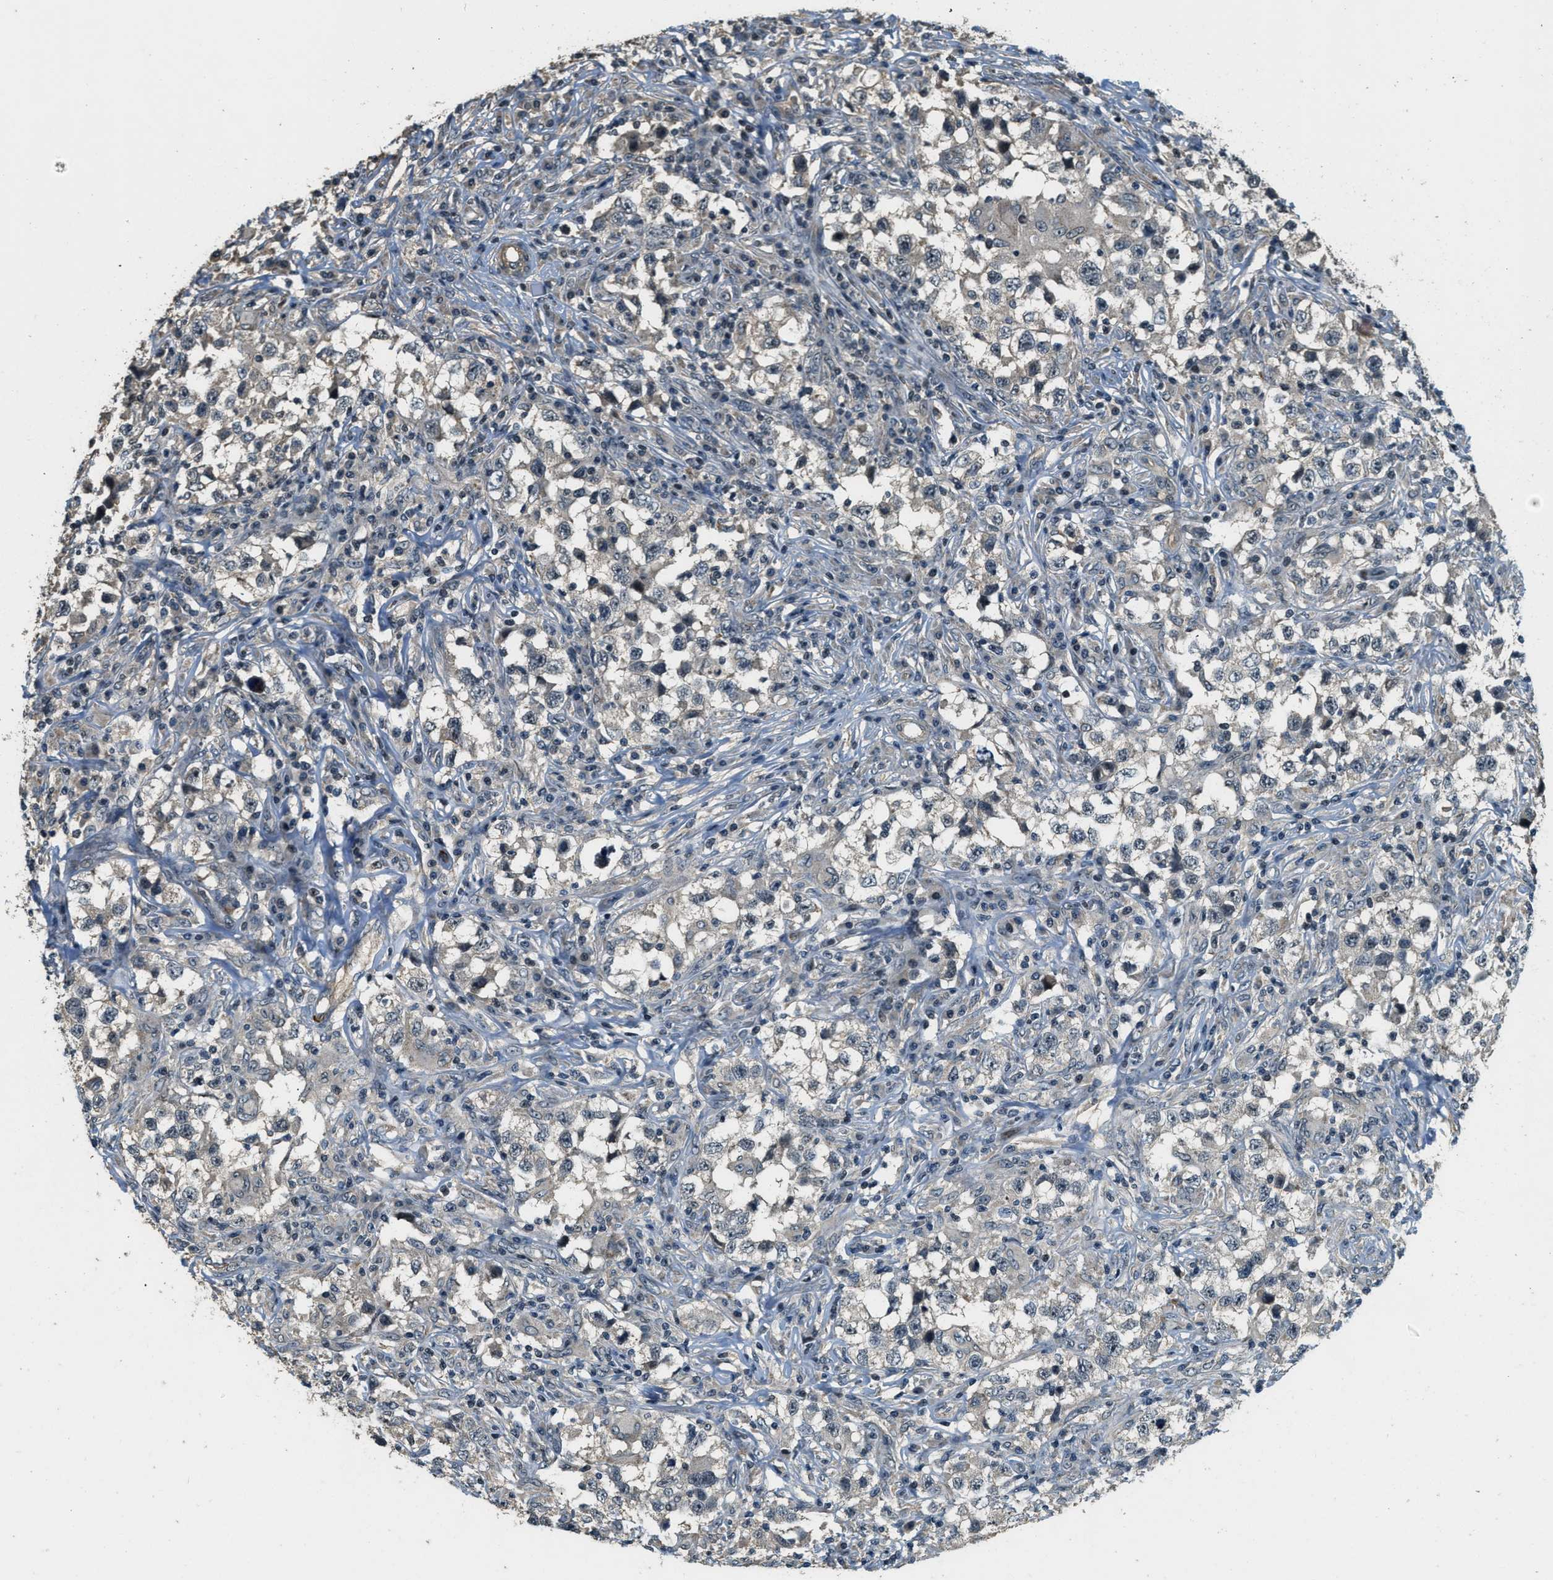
{"staining": {"intensity": "negative", "quantity": "none", "location": "none"}, "tissue": "testis cancer", "cell_type": "Tumor cells", "image_type": "cancer", "snomed": [{"axis": "morphology", "description": "Carcinoma, Embryonal, NOS"}, {"axis": "topography", "description": "Testis"}], "caption": "Immunohistochemistry (IHC) micrograph of human testis embryonal carcinoma stained for a protein (brown), which reveals no expression in tumor cells.", "gene": "MED21", "patient": {"sex": "male", "age": 21}}